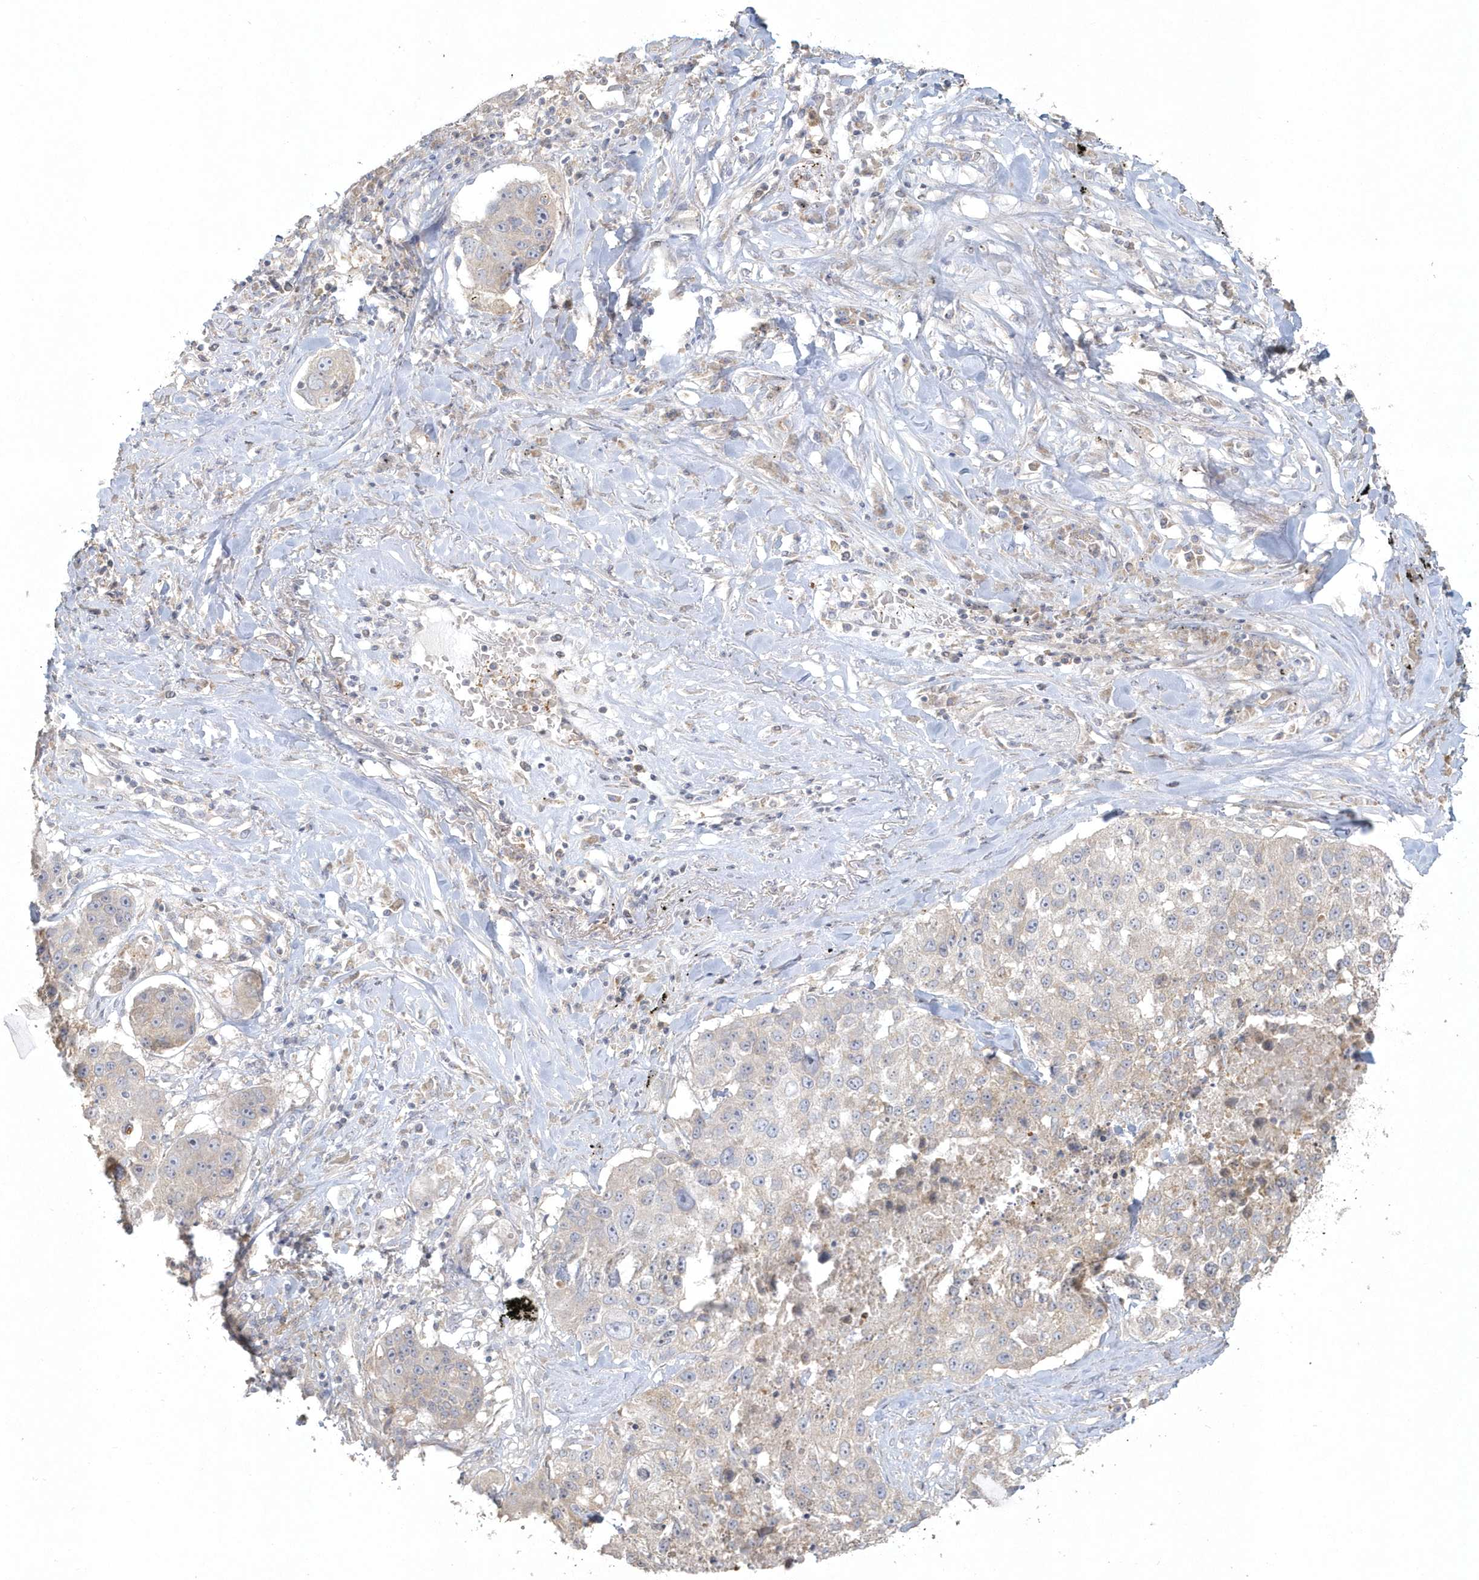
{"staining": {"intensity": "negative", "quantity": "none", "location": "none"}, "tissue": "lung cancer", "cell_type": "Tumor cells", "image_type": "cancer", "snomed": [{"axis": "morphology", "description": "Squamous cell carcinoma, NOS"}, {"axis": "topography", "description": "Lung"}], "caption": "Human lung squamous cell carcinoma stained for a protein using immunohistochemistry exhibits no expression in tumor cells.", "gene": "BLTP3A", "patient": {"sex": "male", "age": 61}}